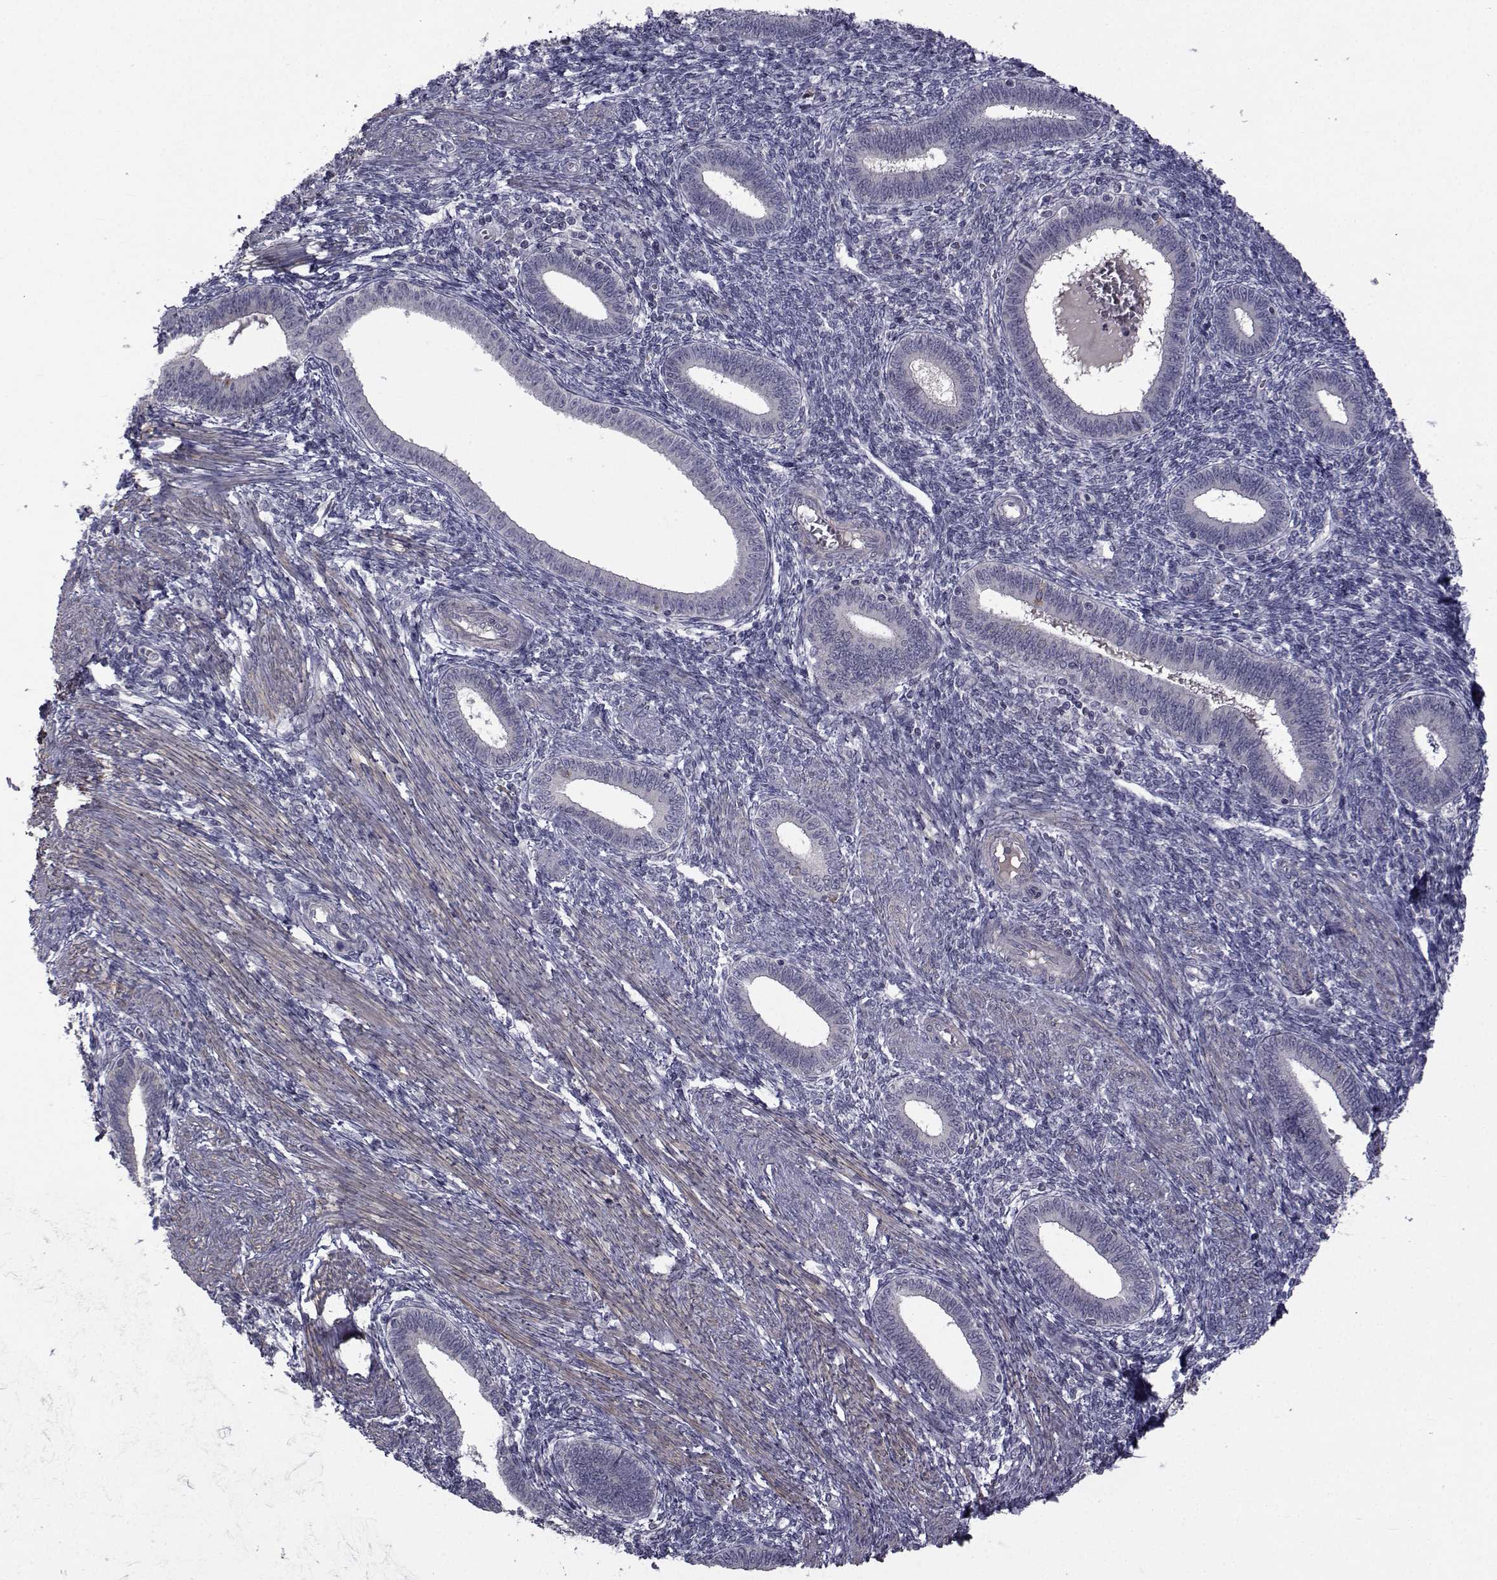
{"staining": {"intensity": "negative", "quantity": "none", "location": "none"}, "tissue": "endometrium", "cell_type": "Cells in endometrial stroma", "image_type": "normal", "snomed": [{"axis": "morphology", "description": "Normal tissue, NOS"}, {"axis": "topography", "description": "Endometrium"}], "caption": "Protein analysis of unremarkable endometrium shows no significant positivity in cells in endometrial stroma. Brightfield microscopy of immunohistochemistry stained with DAB (3,3'-diaminobenzidine) (brown) and hematoxylin (blue), captured at high magnification.", "gene": "FDXR", "patient": {"sex": "female", "age": 42}}